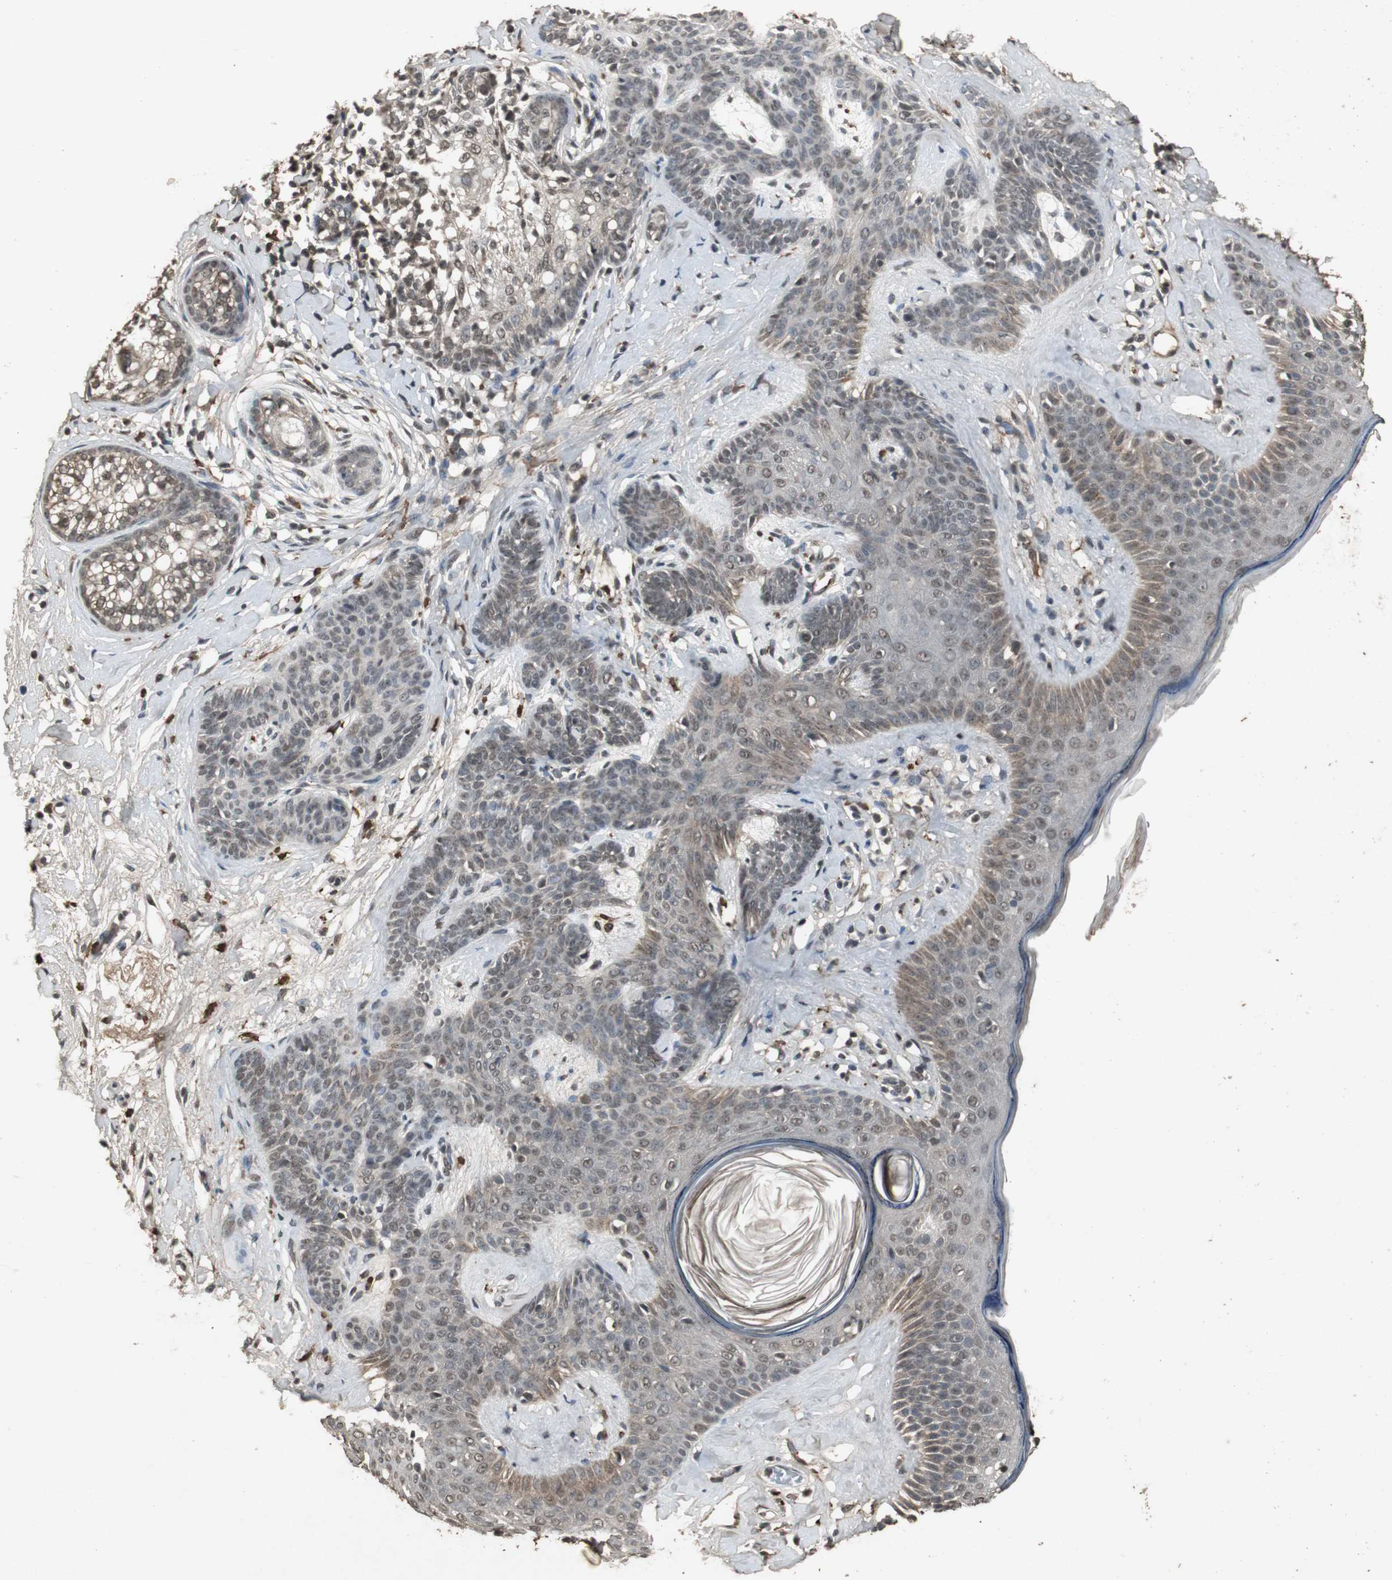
{"staining": {"intensity": "weak", "quantity": ">75%", "location": "cytoplasmic/membranous,nuclear"}, "tissue": "skin cancer", "cell_type": "Tumor cells", "image_type": "cancer", "snomed": [{"axis": "morphology", "description": "Developmental malformation"}, {"axis": "morphology", "description": "Basal cell carcinoma"}, {"axis": "topography", "description": "Skin"}], "caption": "Weak cytoplasmic/membranous and nuclear protein staining is identified in about >75% of tumor cells in basal cell carcinoma (skin).", "gene": "EMX1", "patient": {"sex": "female", "age": 62}}